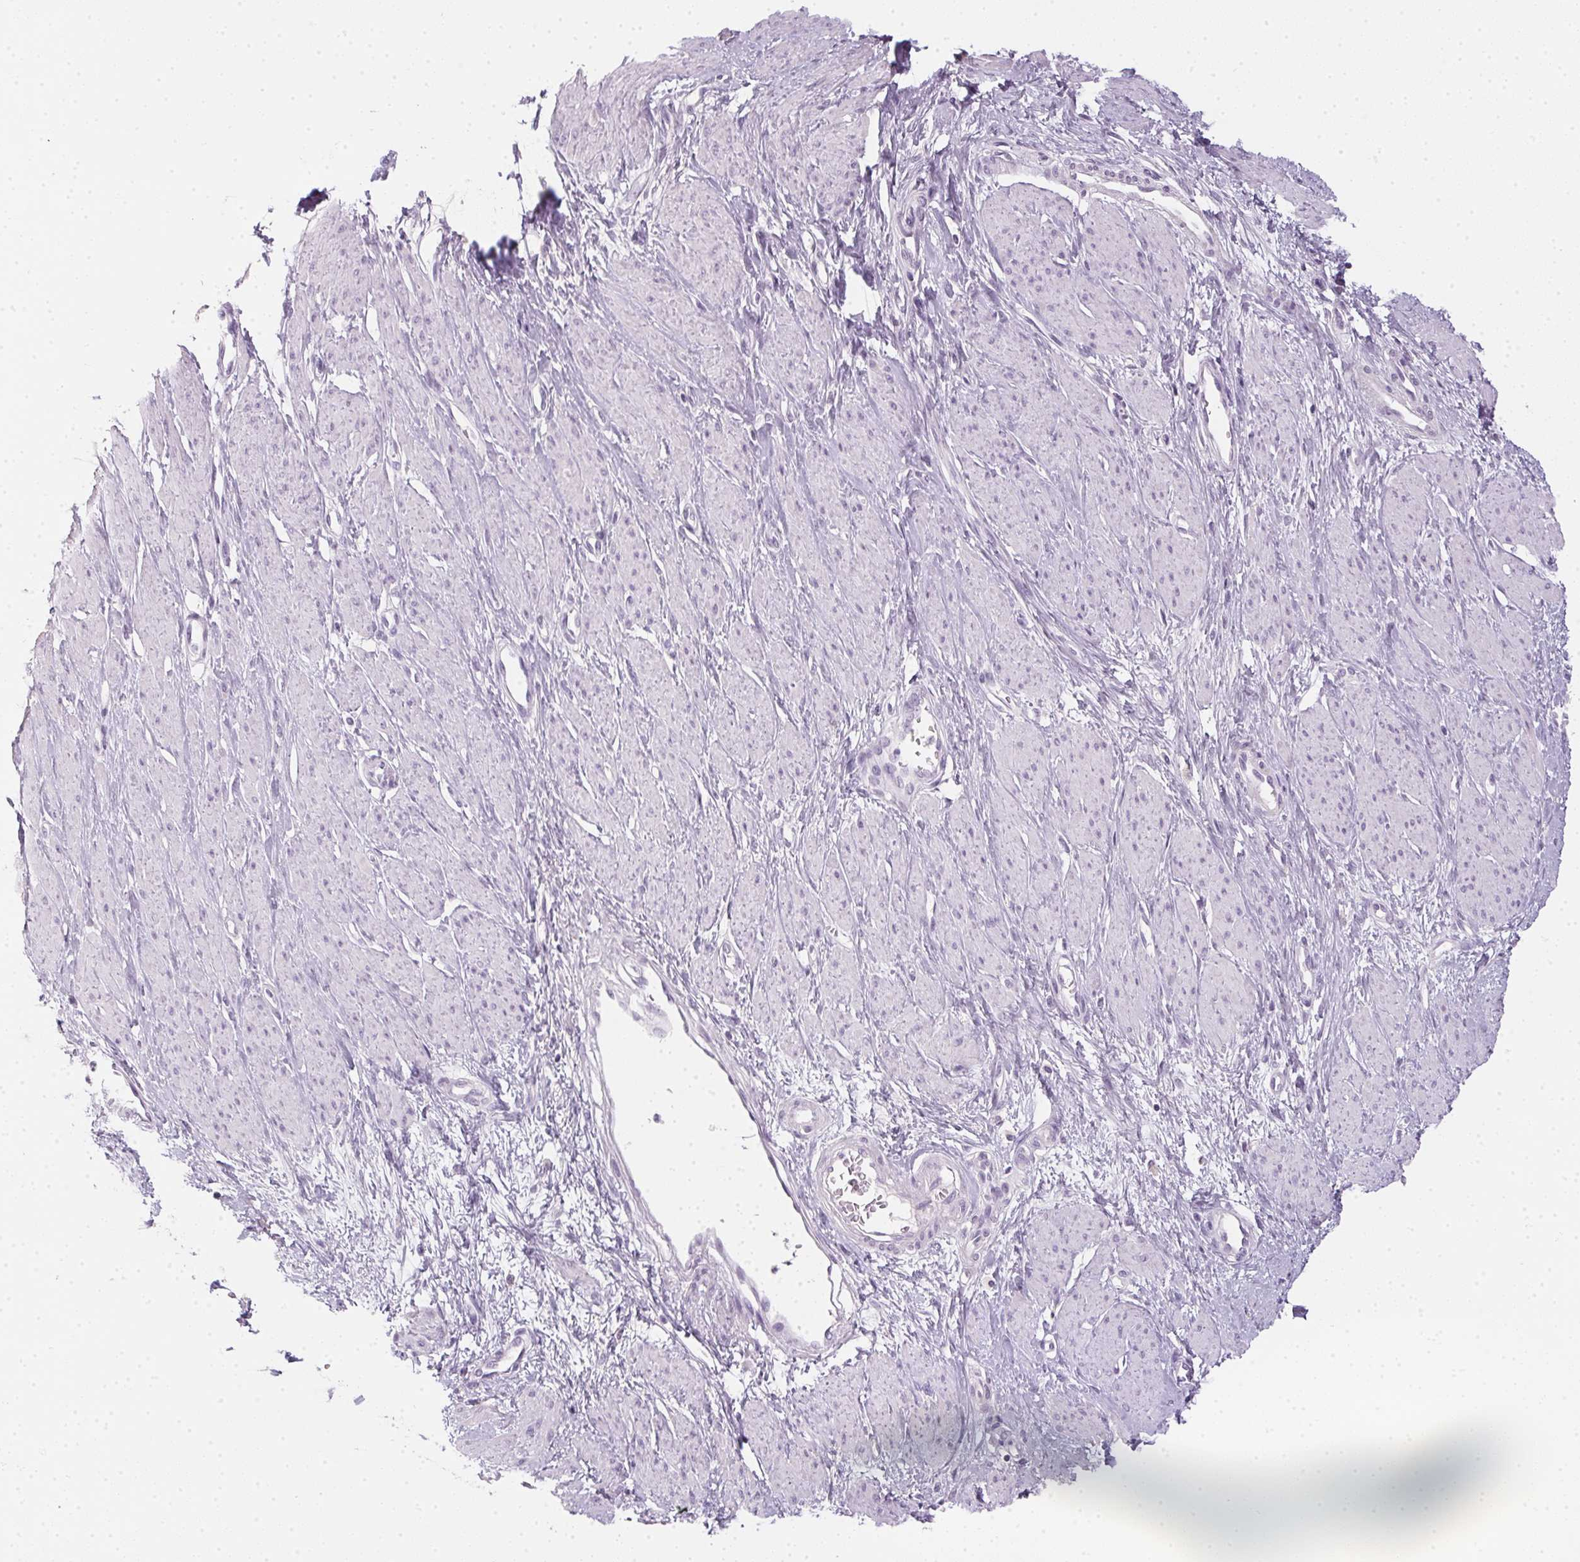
{"staining": {"intensity": "negative", "quantity": "none", "location": "none"}, "tissue": "smooth muscle", "cell_type": "Smooth muscle cells", "image_type": "normal", "snomed": [{"axis": "morphology", "description": "Normal tissue, NOS"}, {"axis": "topography", "description": "Smooth muscle"}, {"axis": "topography", "description": "Uterus"}], "caption": "There is no significant staining in smooth muscle cells of smooth muscle. (DAB (3,3'-diaminobenzidine) immunohistochemistry (IHC) with hematoxylin counter stain).", "gene": "TMEM72", "patient": {"sex": "female", "age": 39}}